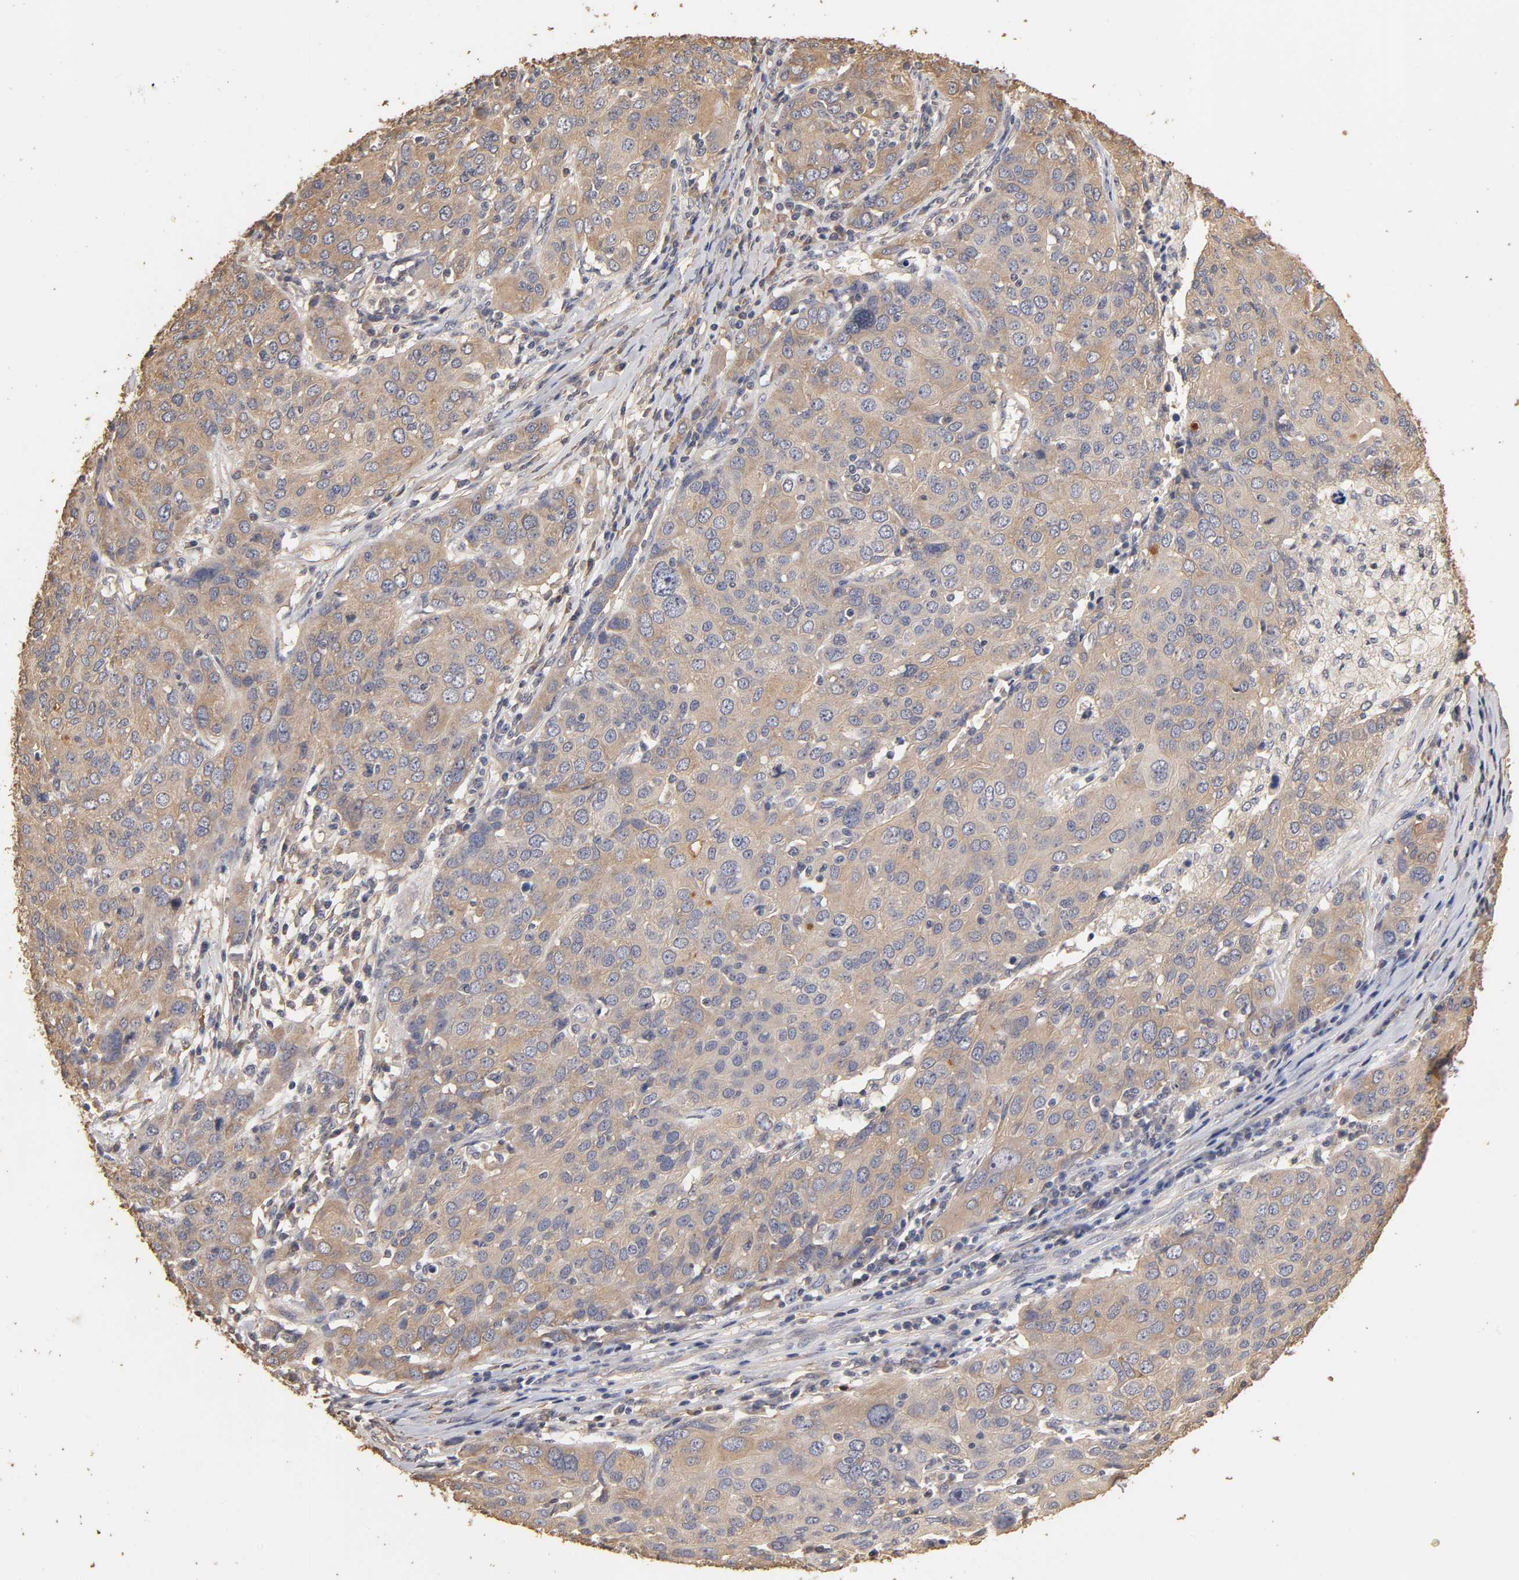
{"staining": {"intensity": "moderate", "quantity": "25%-75%", "location": "cytoplasmic/membranous"}, "tissue": "ovarian cancer", "cell_type": "Tumor cells", "image_type": "cancer", "snomed": [{"axis": "morphology", "description": "Carcinoma, endometroid"}, {"axis": "topography", "description": "Ovary"}], "caption": "Protein expression analysis of human endometroid carcinoma (ovarian) reveals moderate cytoplasmic/membranous expression in about 25%-75% of tumor cells.", "gene": "VSIG4", "patient": {"sex": "female", "age": 50}}